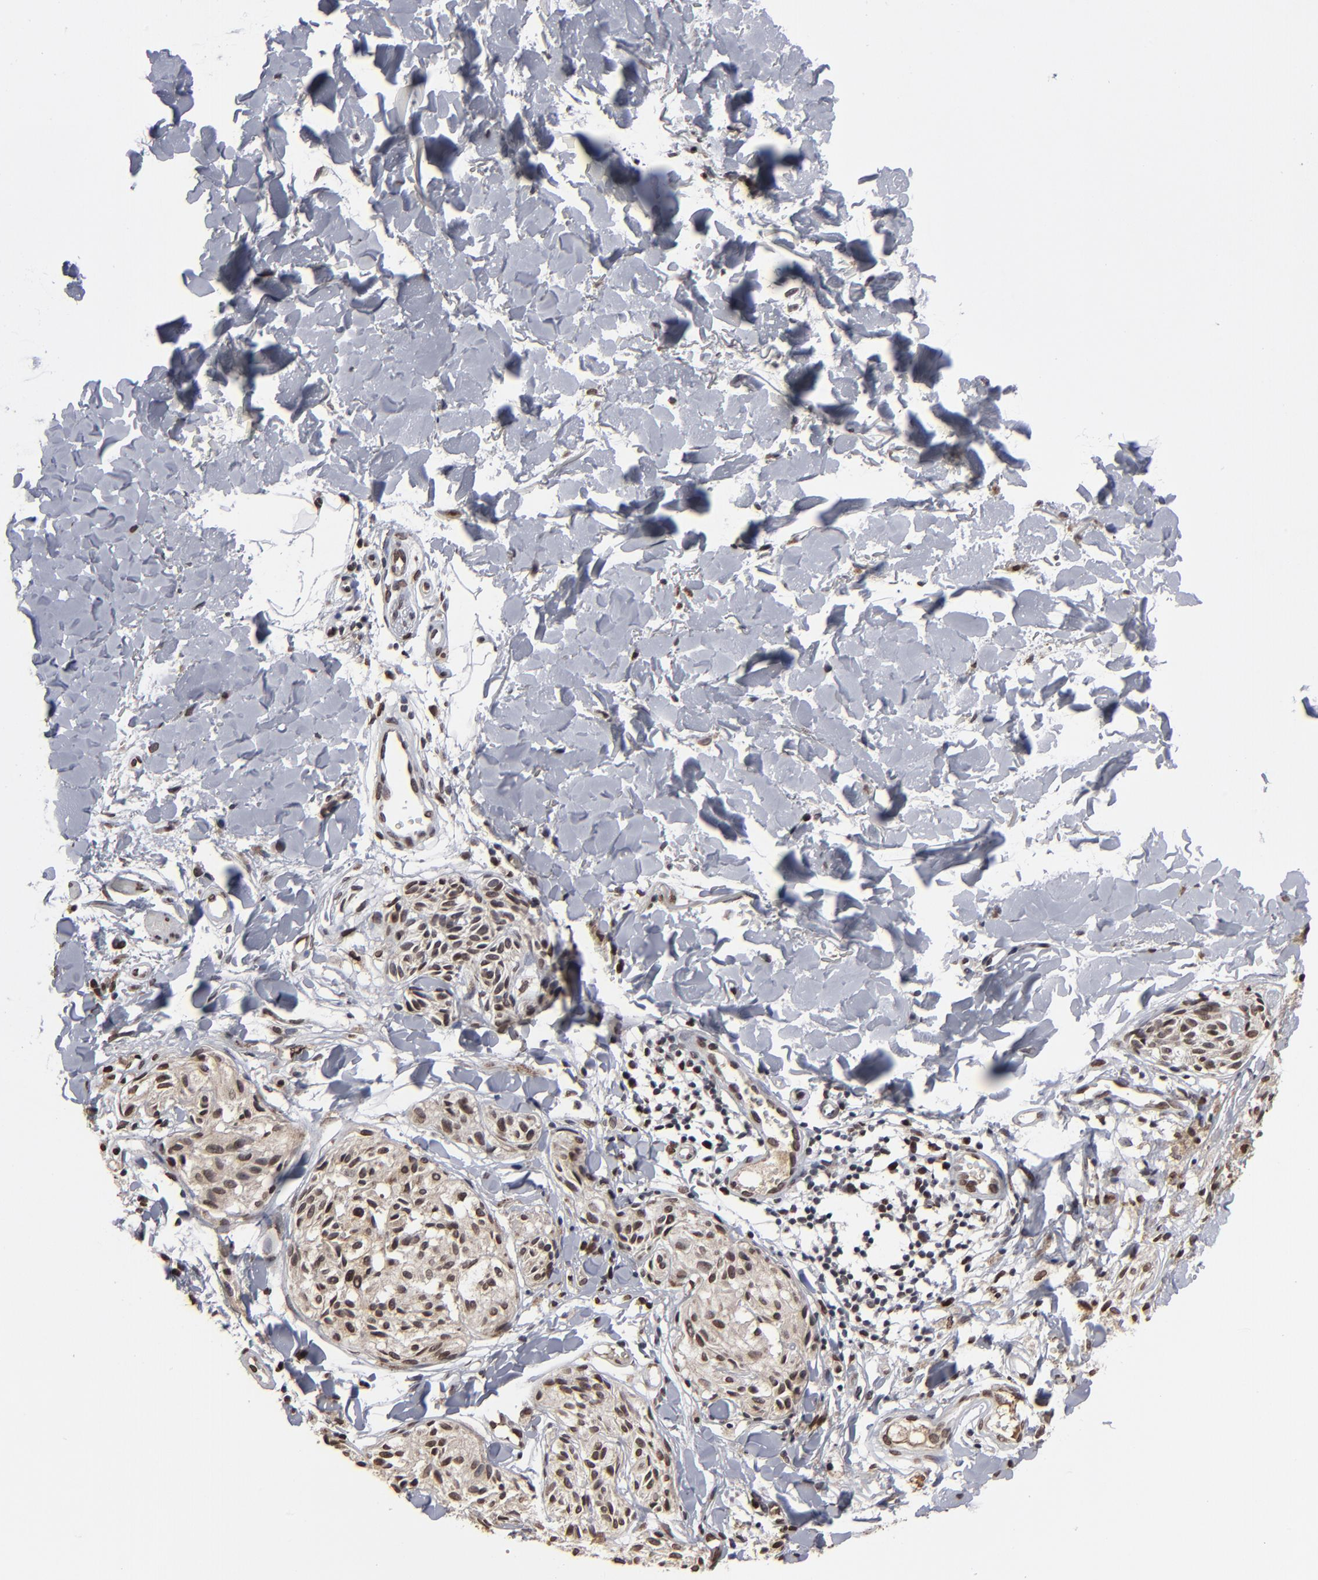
{"staining": {"intensity": "moderate", "quantity": "25%-75%", "location": "nuclear"}, "tissue": "melanoma", "cell_type": "Tumor cells", "image_type": "cancer", "snomed": [{"axis": "morphology", "description": "Malignant melanoma, Metastatic site"}, {"axis": "topography", "description": "Skin"}], "caption": "Protein expression by immunohistochemistry exhibits moderate nuclear positivity in approximately 25%-75% of tumor cells in malignant melanoma (metastatic site).", "gene": "BAZ1A", "patient": {"sex": "female", "age": 66}}